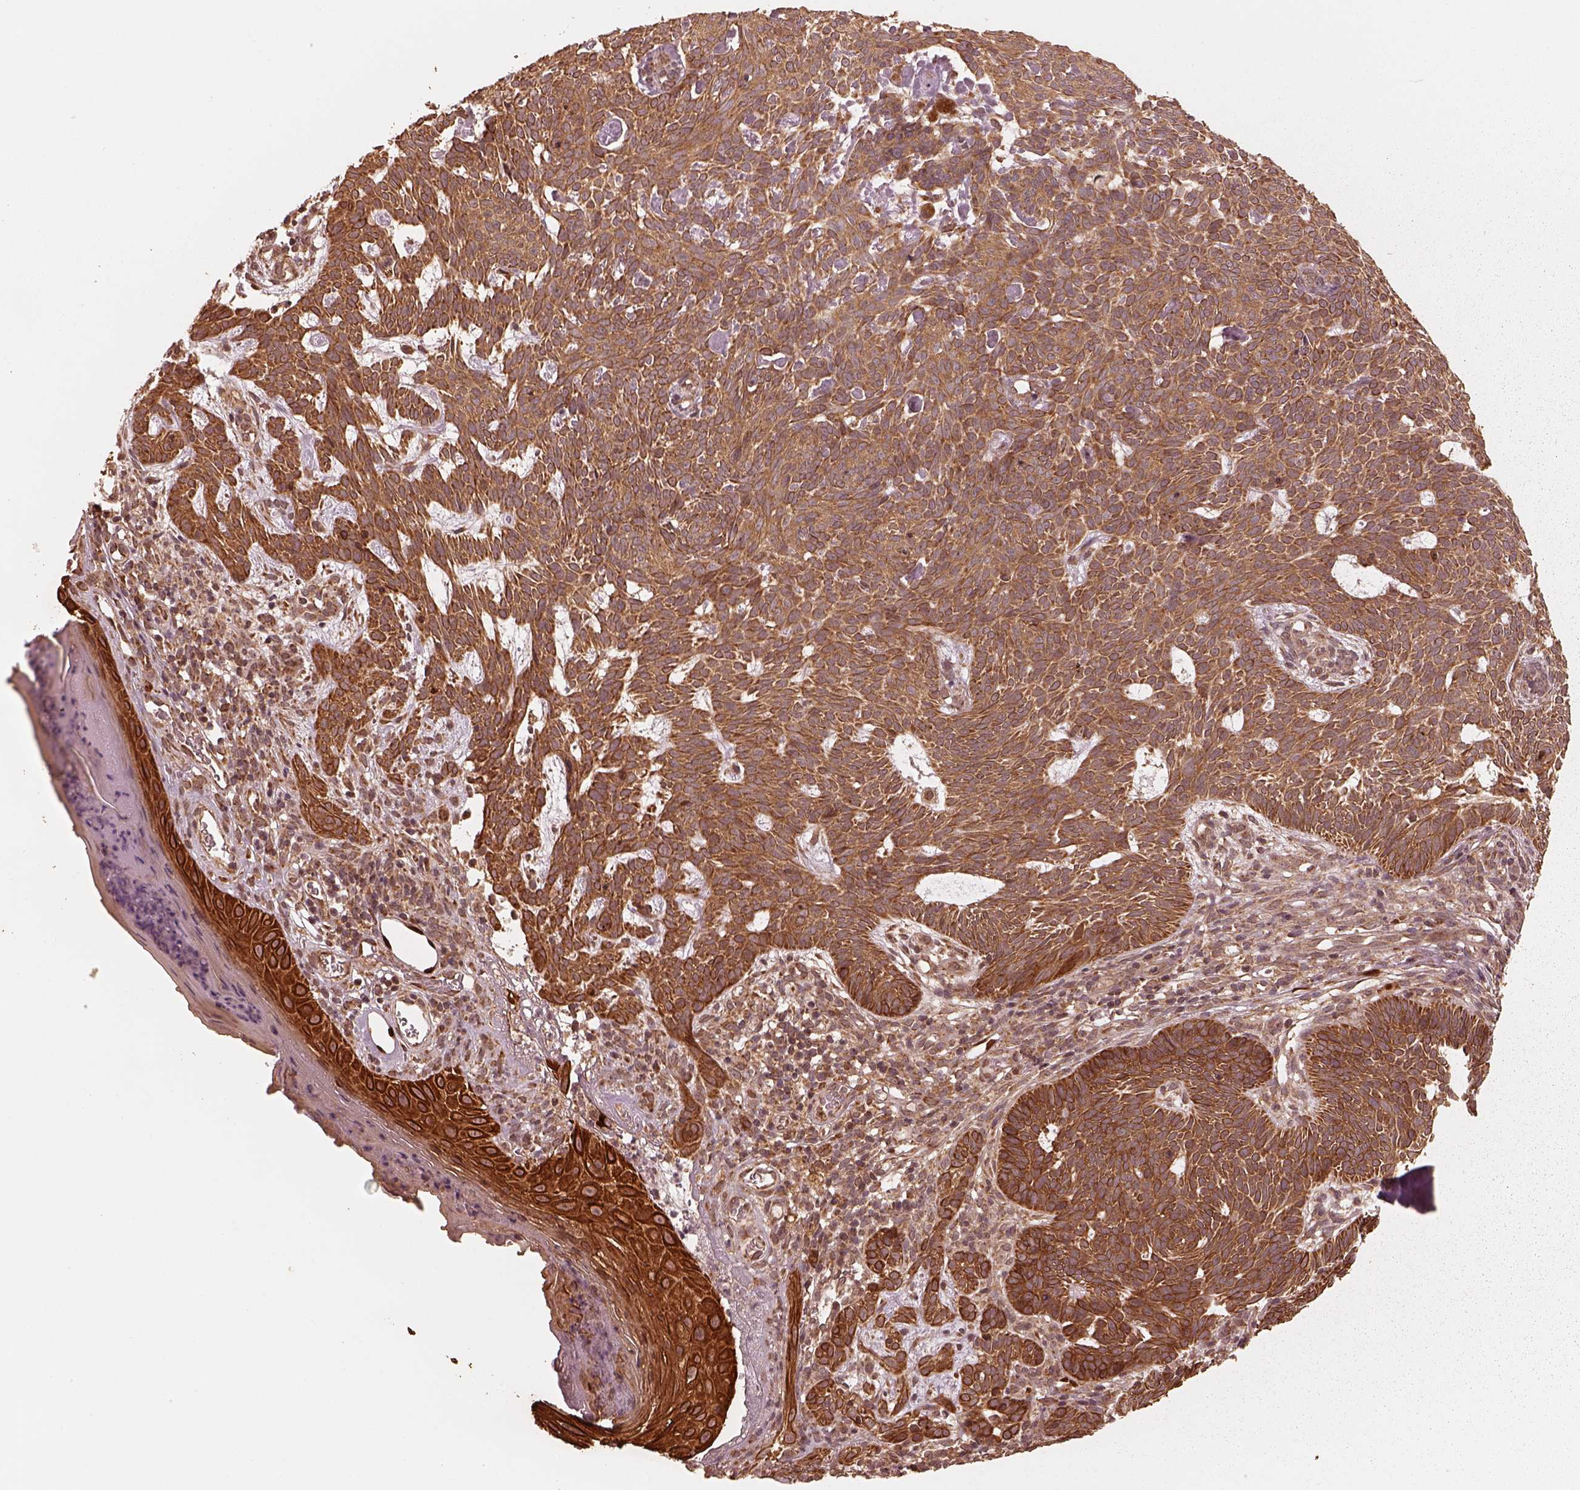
{"staining": {"intensity": "strong", "quantity": ">75%", "location": "cytoplasmic/membranous"}, "tissue": "skin cancer", "cell_type": "Tumor cells", "image_type": "cancer", "snomed": [{"axis": "morphology", "description": "Basal cell carcinoma"}, {"axis": "topography", "description": "Skin"}], "caption": "Protein expression analysis of human skin cancer reveals strong cytoplasmic/membranous positivity in approximately >75% of tumor cells. The protein of interest is stained brown, and the nuclei are stained in blue (DAB IHC with brightfield microscopy, high magnification).", "gene": "DNAJC25", "patient": {"sex": "male", "age": 59}}